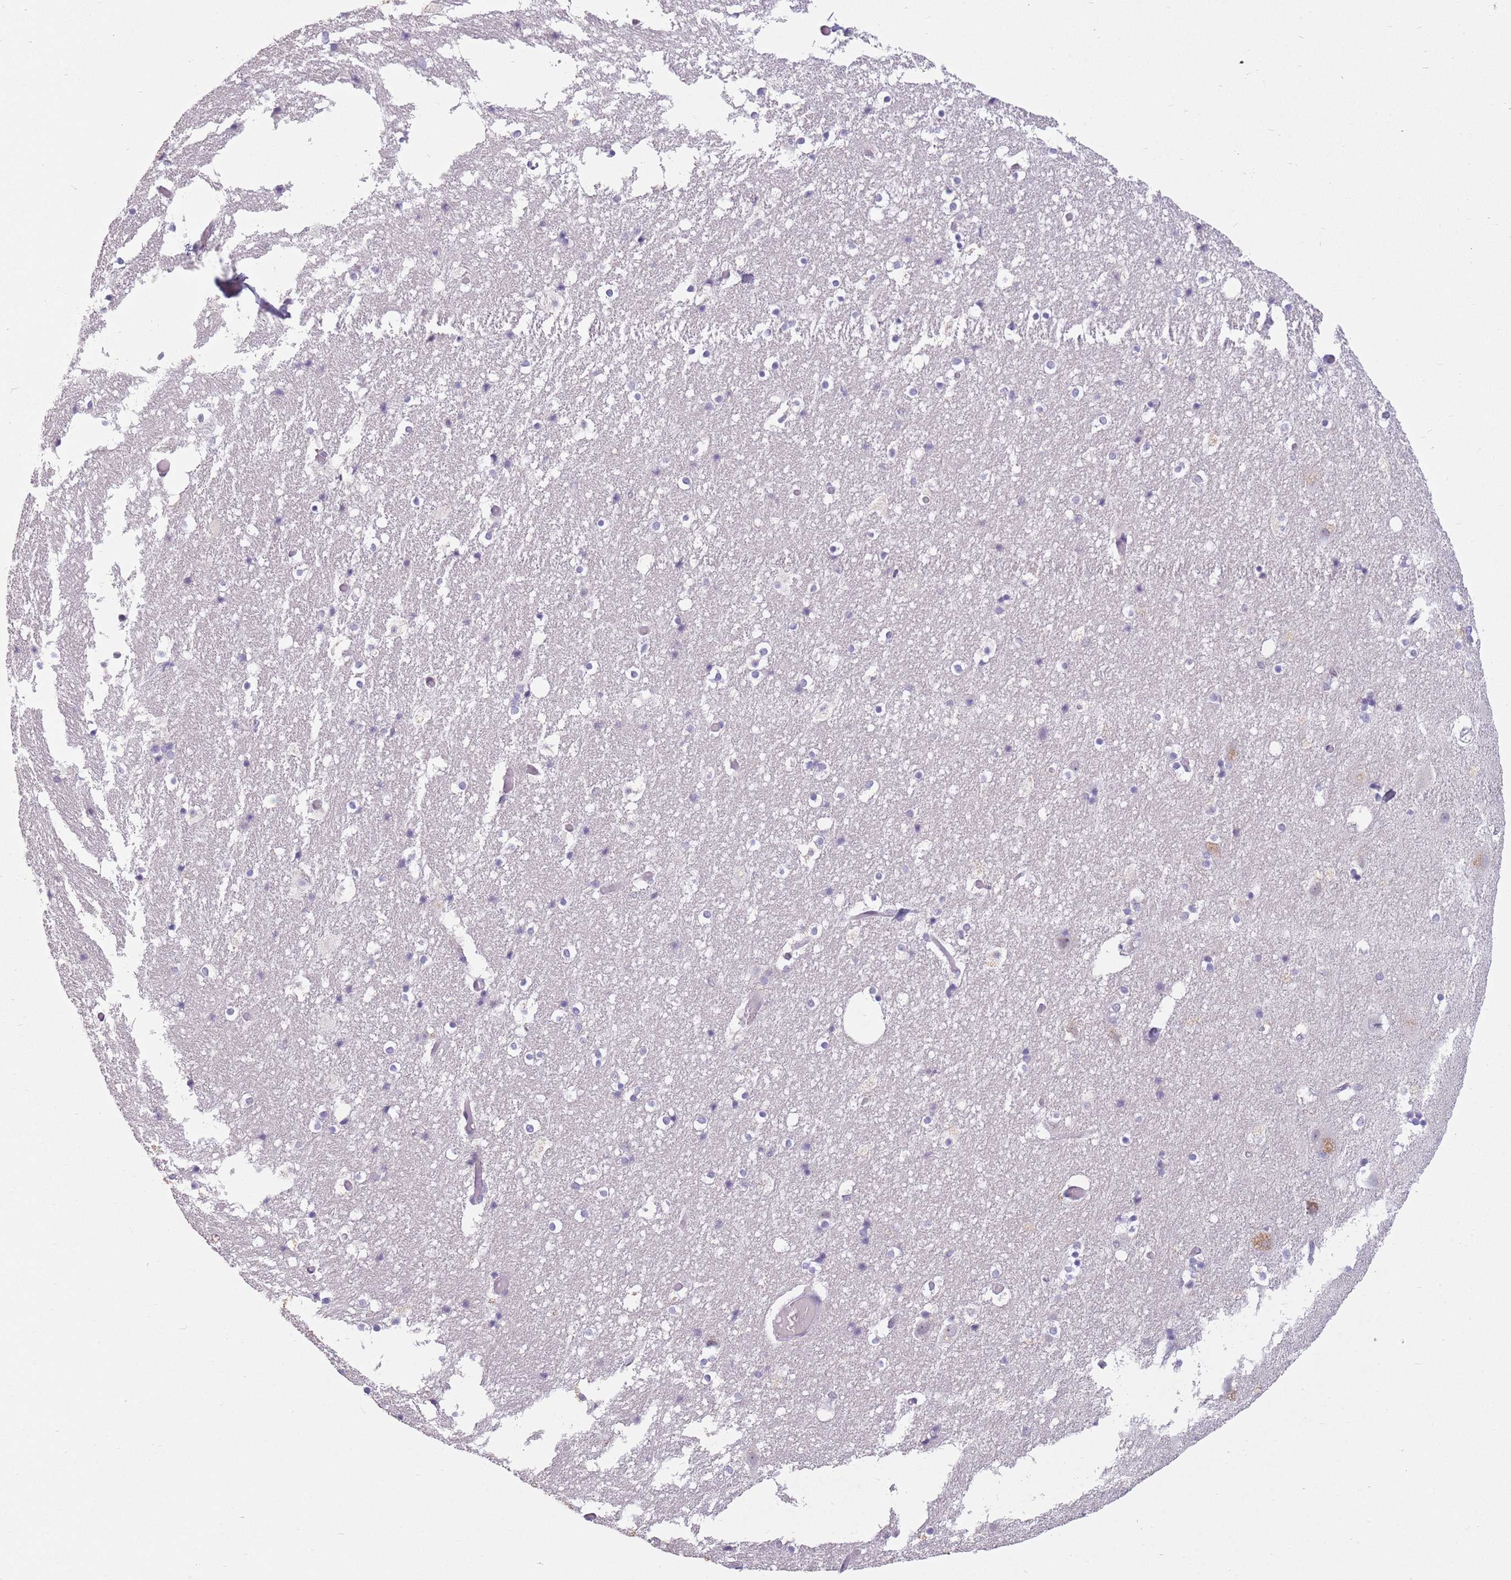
{"staining": {"intensity": "negative", "quantity": "none", "location": "none"}, "tissue": "hippocampus", "cell_type": "Glial cells", "image_type": "normal", "snomed": [{"axis": "morphology", "description": "Normal tissue, NOS"}, {"axis": "topography", "description": "Hippocampus"}], "caption": "The micrograph reveals no significant positivity in glial cells of hippocampus.", "gene": "ZNF574", "patient": {"sex": "female", "age": 52}}